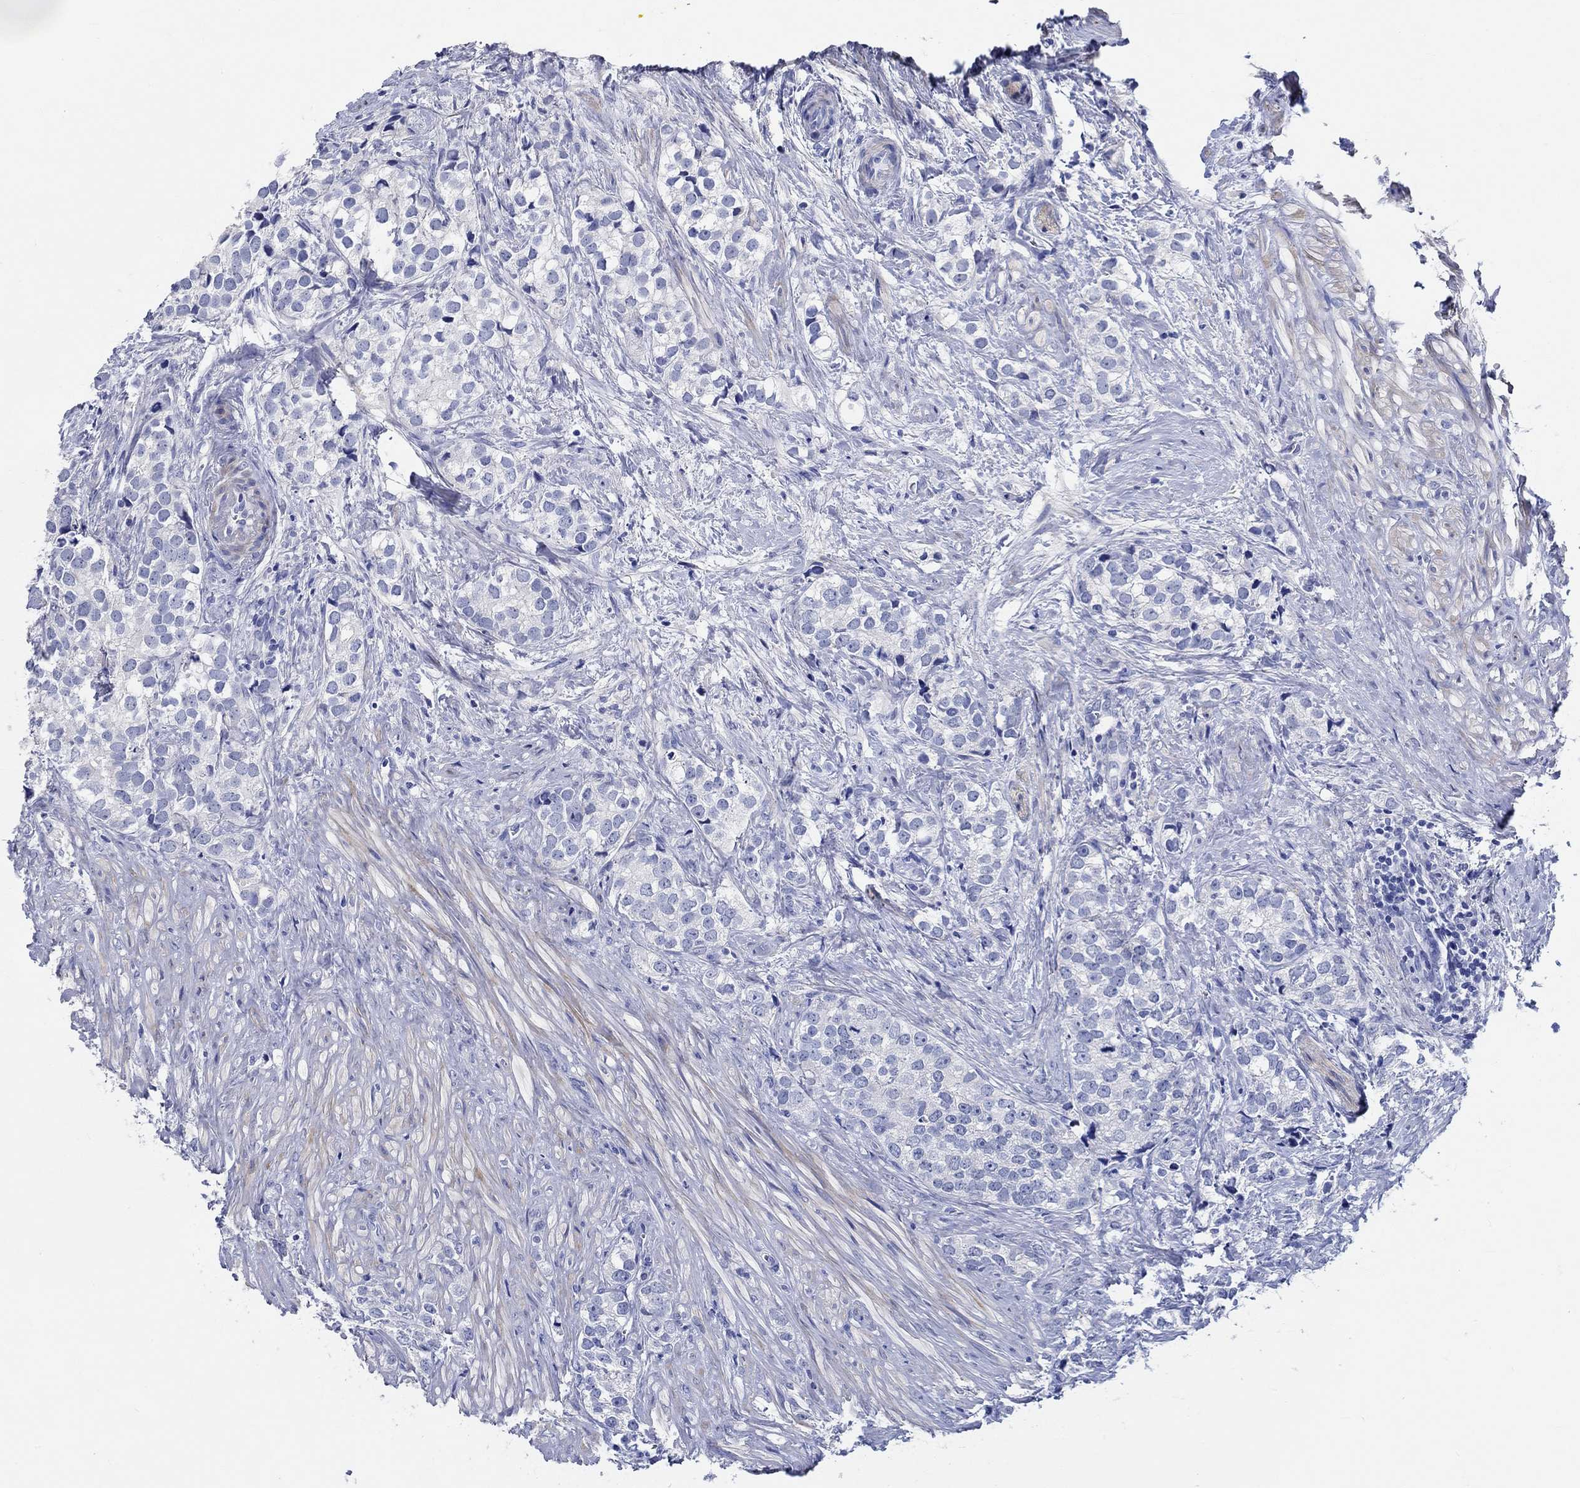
{"staining": {"intensity": "negative", "quantity": "none", "location": "none"}, "tissue": "prostate cancer", "cell_type": "Tumor cells", "image_type": "cancer", "snomed": [{"axis": "morphology", "description": "Adenocarcinoma, NOS"}, {"axis": "topography", "description": "Prostate and seminal vesicle, NOS"}], "caption": "Tumor cells are negative for protein expression in human adenocarcinoma (prostate).", "gene": "SHISA4", "patient": {"sex": "male", "age": 63}}